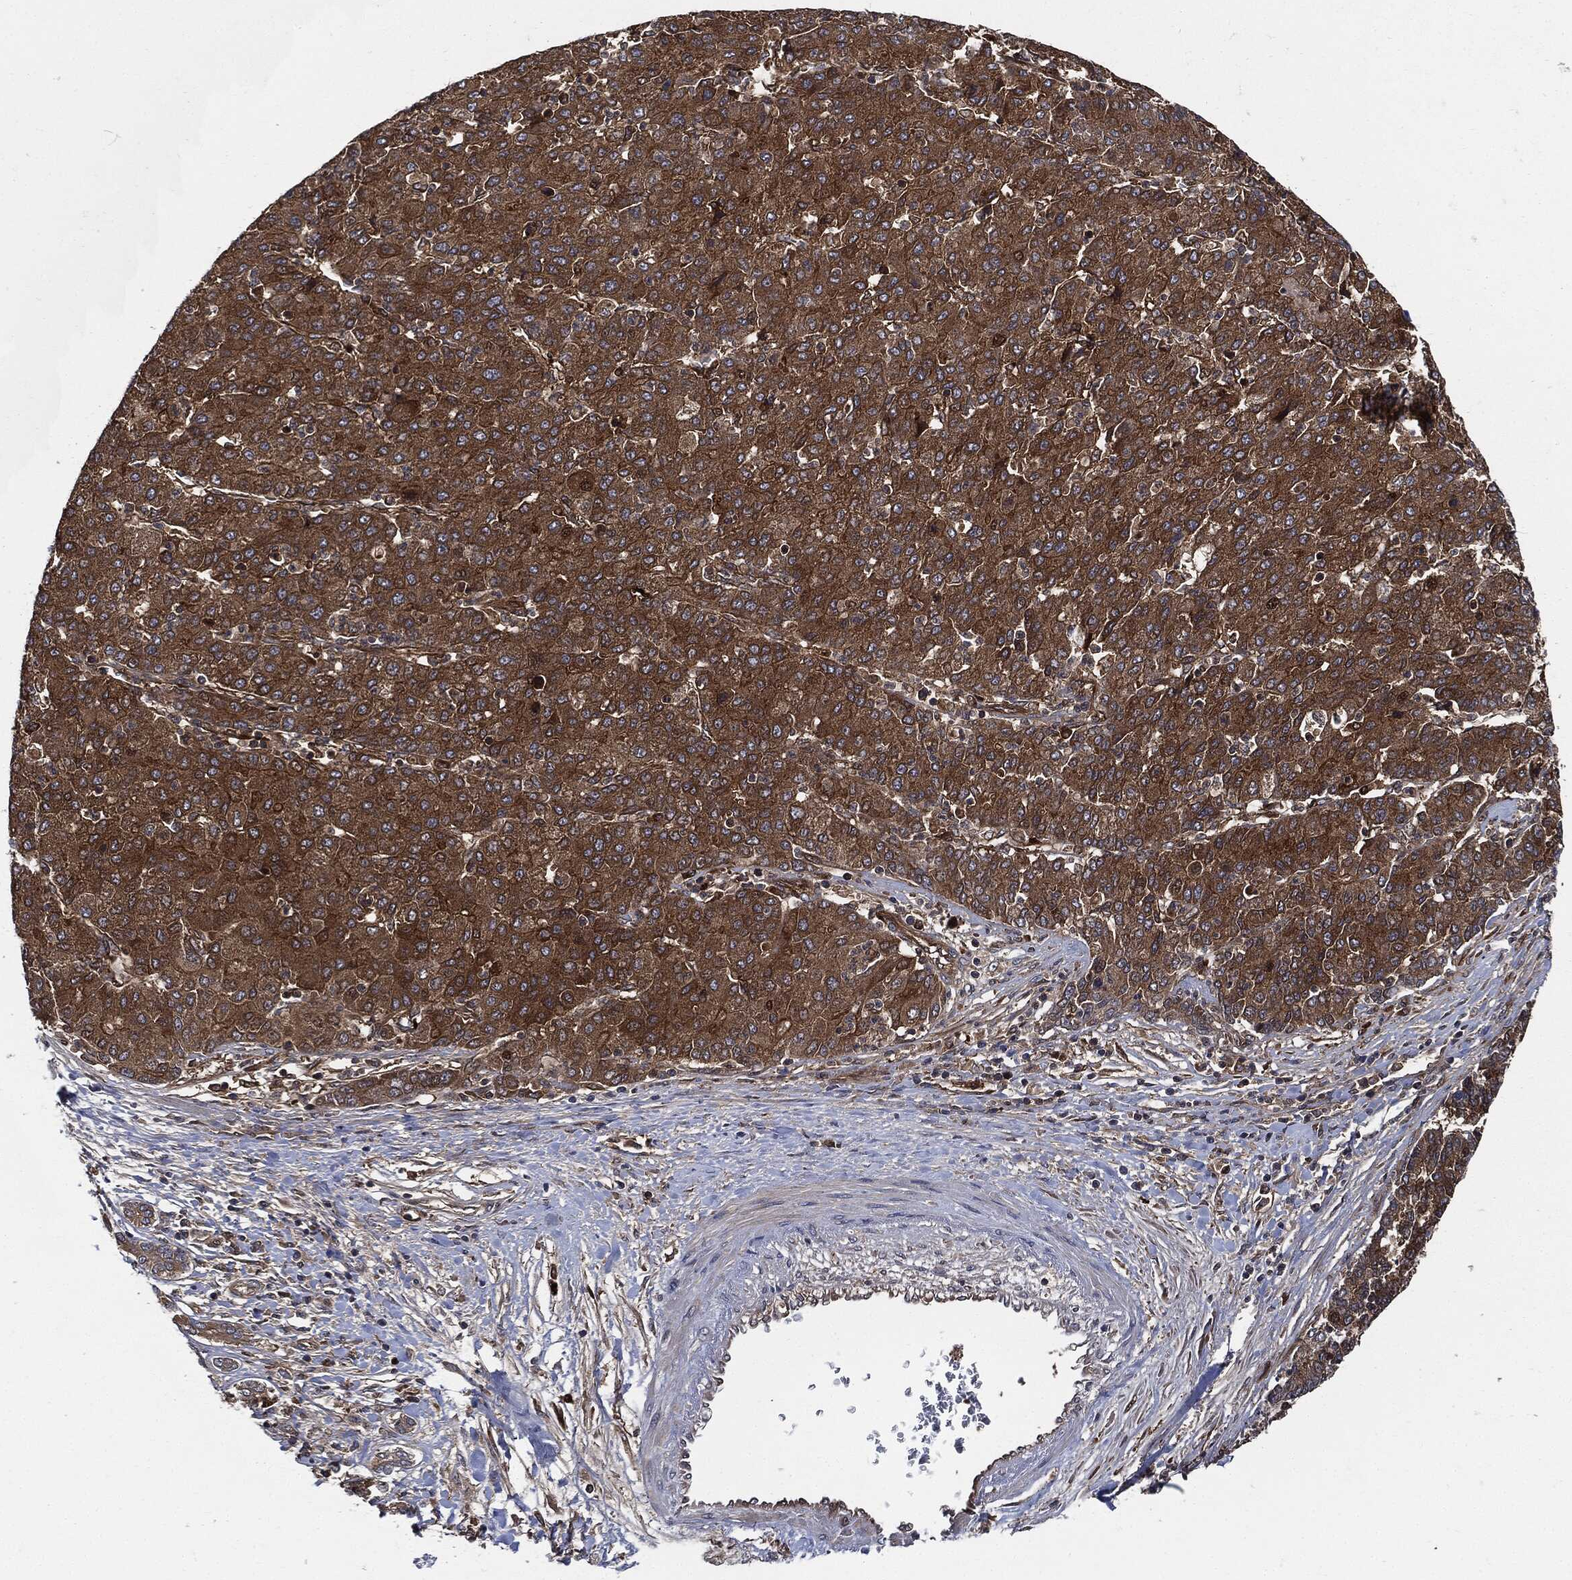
{"staining": {"intensity": "moderate", "quantity": ">75%", "location": "cytoplasmic/membranous"}, "tissue": "liver cancer", "cell_type": "Tumor cells", "image_type": "cancer", "snomed": [{"axis": "morphology", "description": "Carcinoma, Hepatocellular, NOS"}, {"axis": "topography", "description": "Liver"}], "caption": "Immunohistochemistry histopathology image of neoplastic tissue: liver cancer (hepatocellular carcinoma) stained using immunohistochemistry (IHC) displays medium levels of moderate protein expression localized specifically in the cytoplasmic/membranous of tumor cells, appearing as a cytoplasmic/membranous brown color.", "gene": "XPNPEP1", "patient": {"sex": "male", "age": 65}}